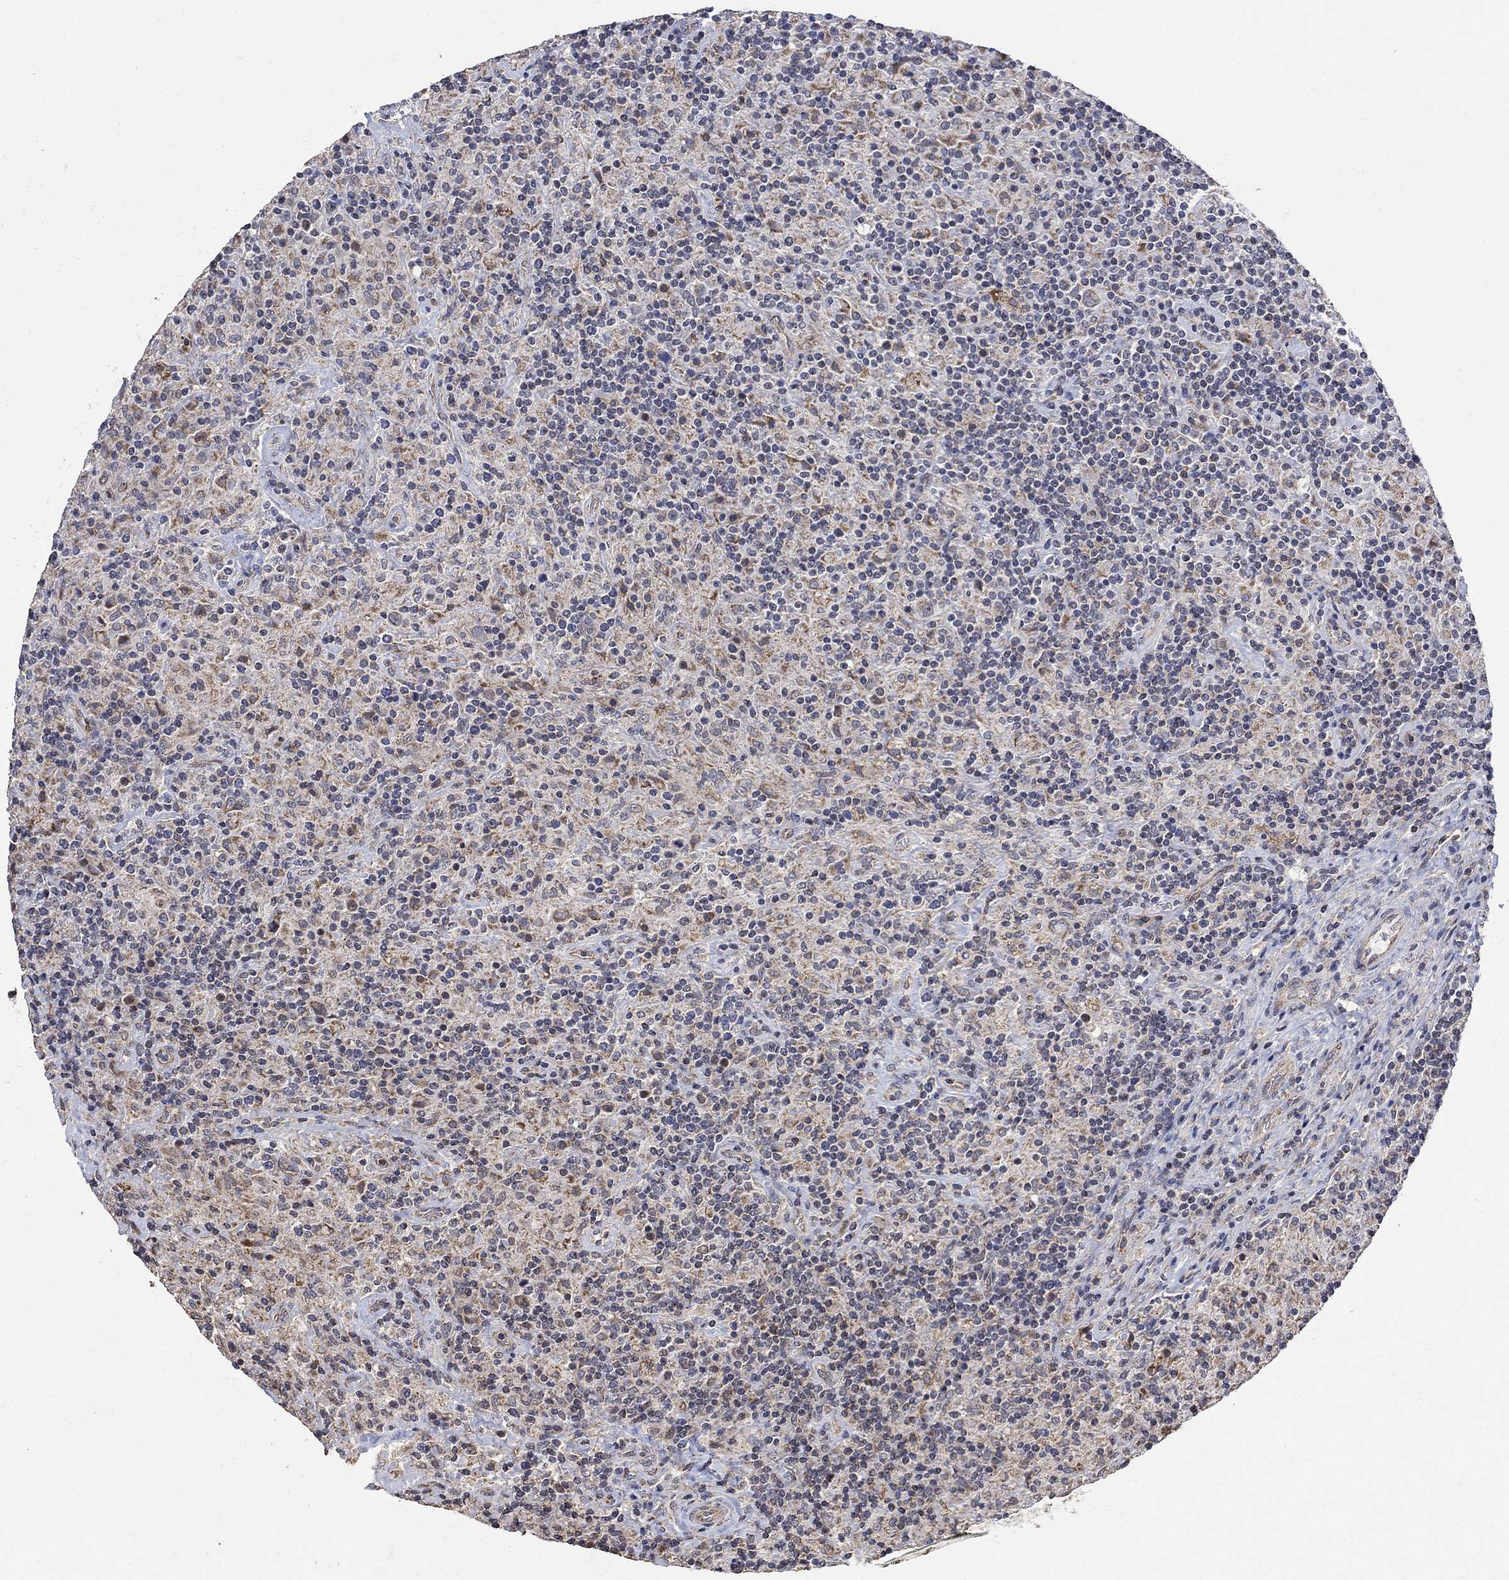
{"staining": {"intensity": "negative", "quantity": "none", "location": "none"}, "tissue": "lymphoma", "cell_type": "Tumor cells", "image_type": "cancer", "snomed": [{"axis": "morphology", "description": "Hodgkin's disease, NOS"}, {"axis": "topography", "description": "Lymph node"}], "caption": "A high-resolution micrograph shows immunohistochemistry (IHC) staining of Hodgkin's disease, which shows no significant staining in tumor cells.", "gene": "ANKRA2", "patient": {"sex": "male", "age": 70}}